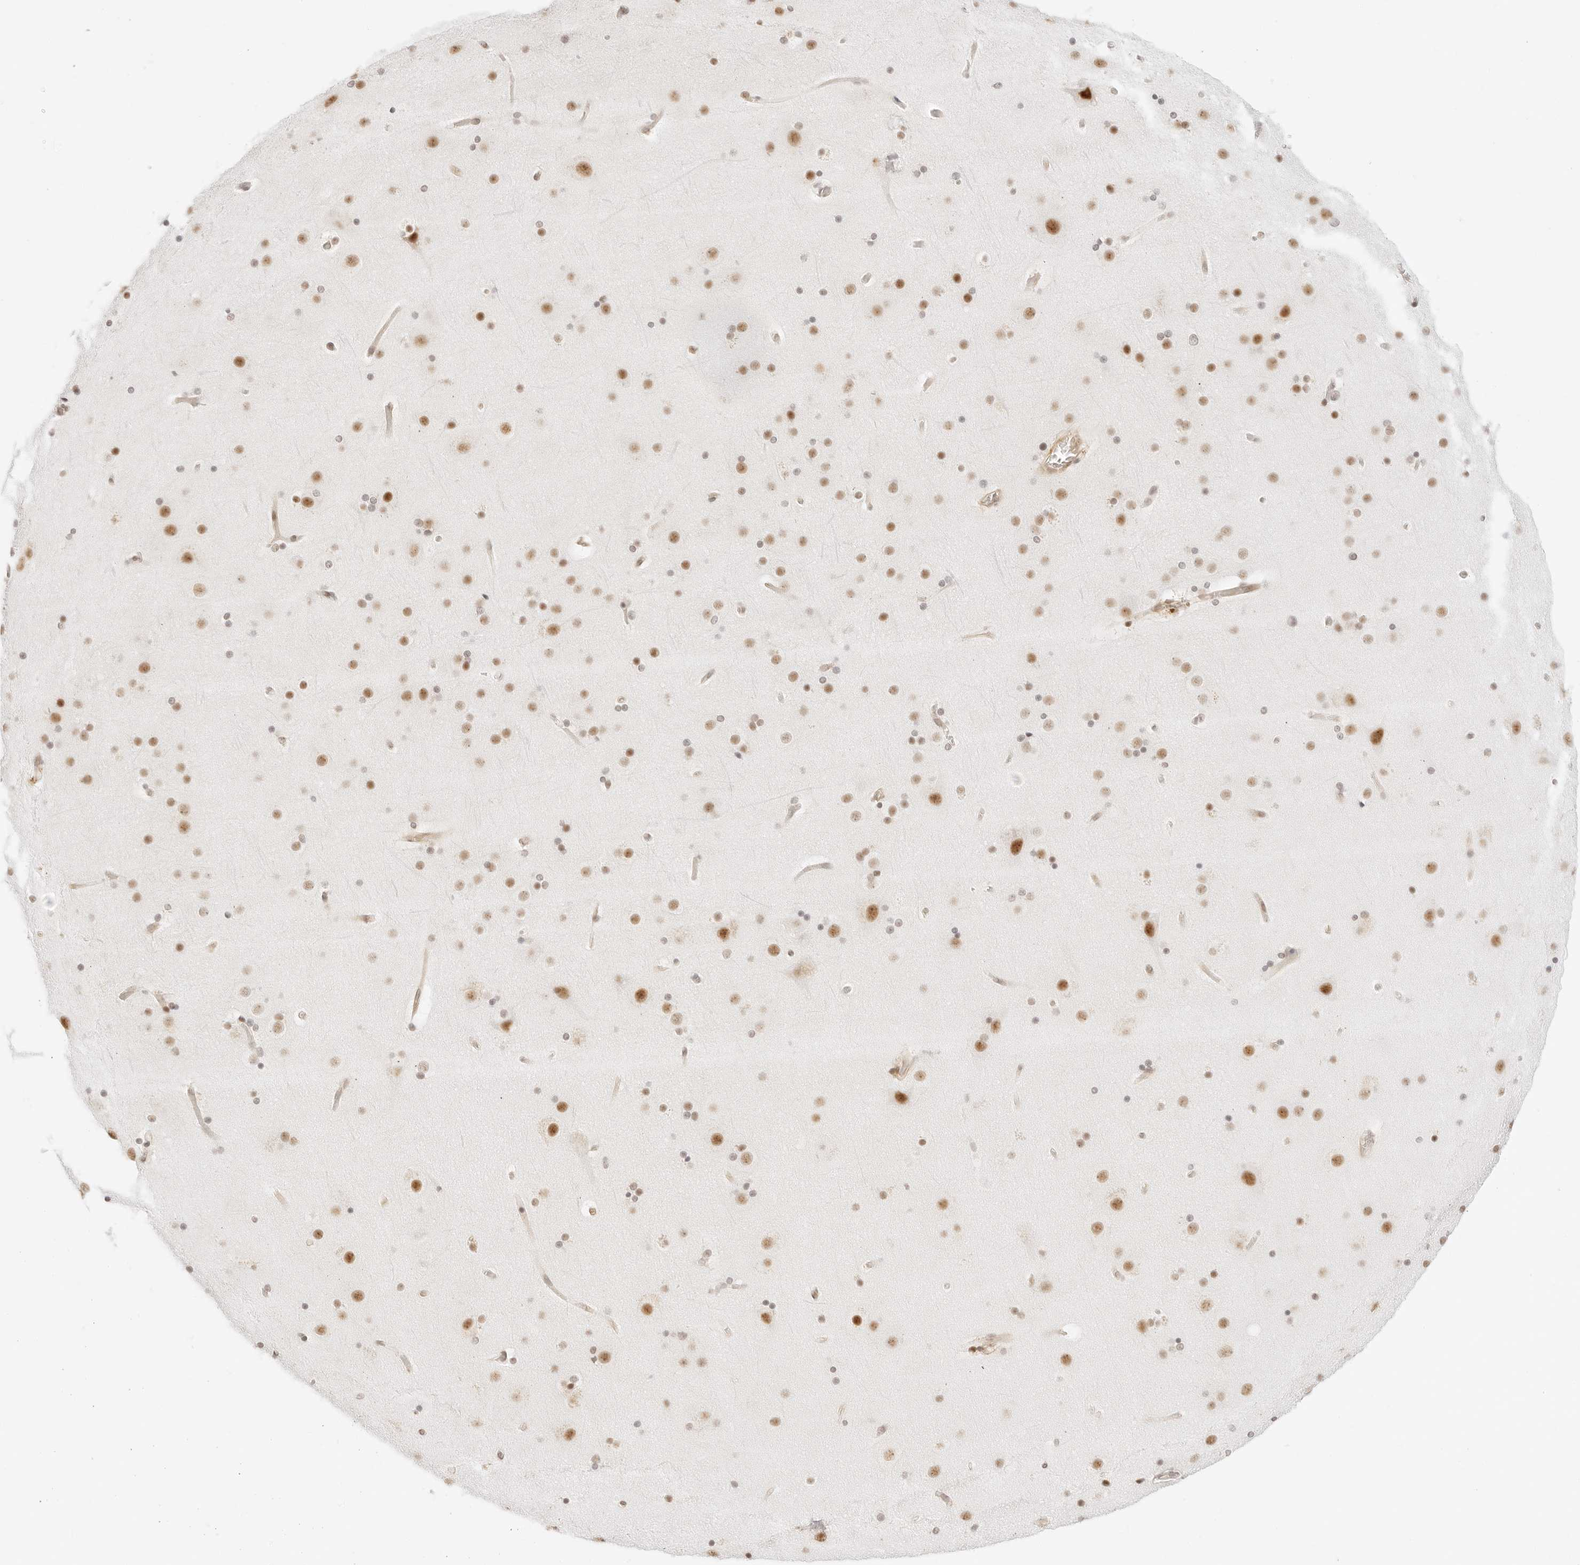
{"staining": {"intensity": "weak", "quantity": ">75%", "location": "nuclear"}, "tissue": "cerebral cortex", "cell_type": "Endothelial cells", "image_type": "normal", "snomed": [{"axis": "morphology", "description": "Normal tissue, NOS"}, {"axis": "topography", "description": "Cerebral cortex"}], "caption": "Approximately >75% of endothelial cells in unremarkable human cerebral cortex demonstrate weak nuclear protein staining as visualized by brown immunohistochemical staining.", "gene": "ITGA6", "patient": {"sex": "male", "age": 57}}